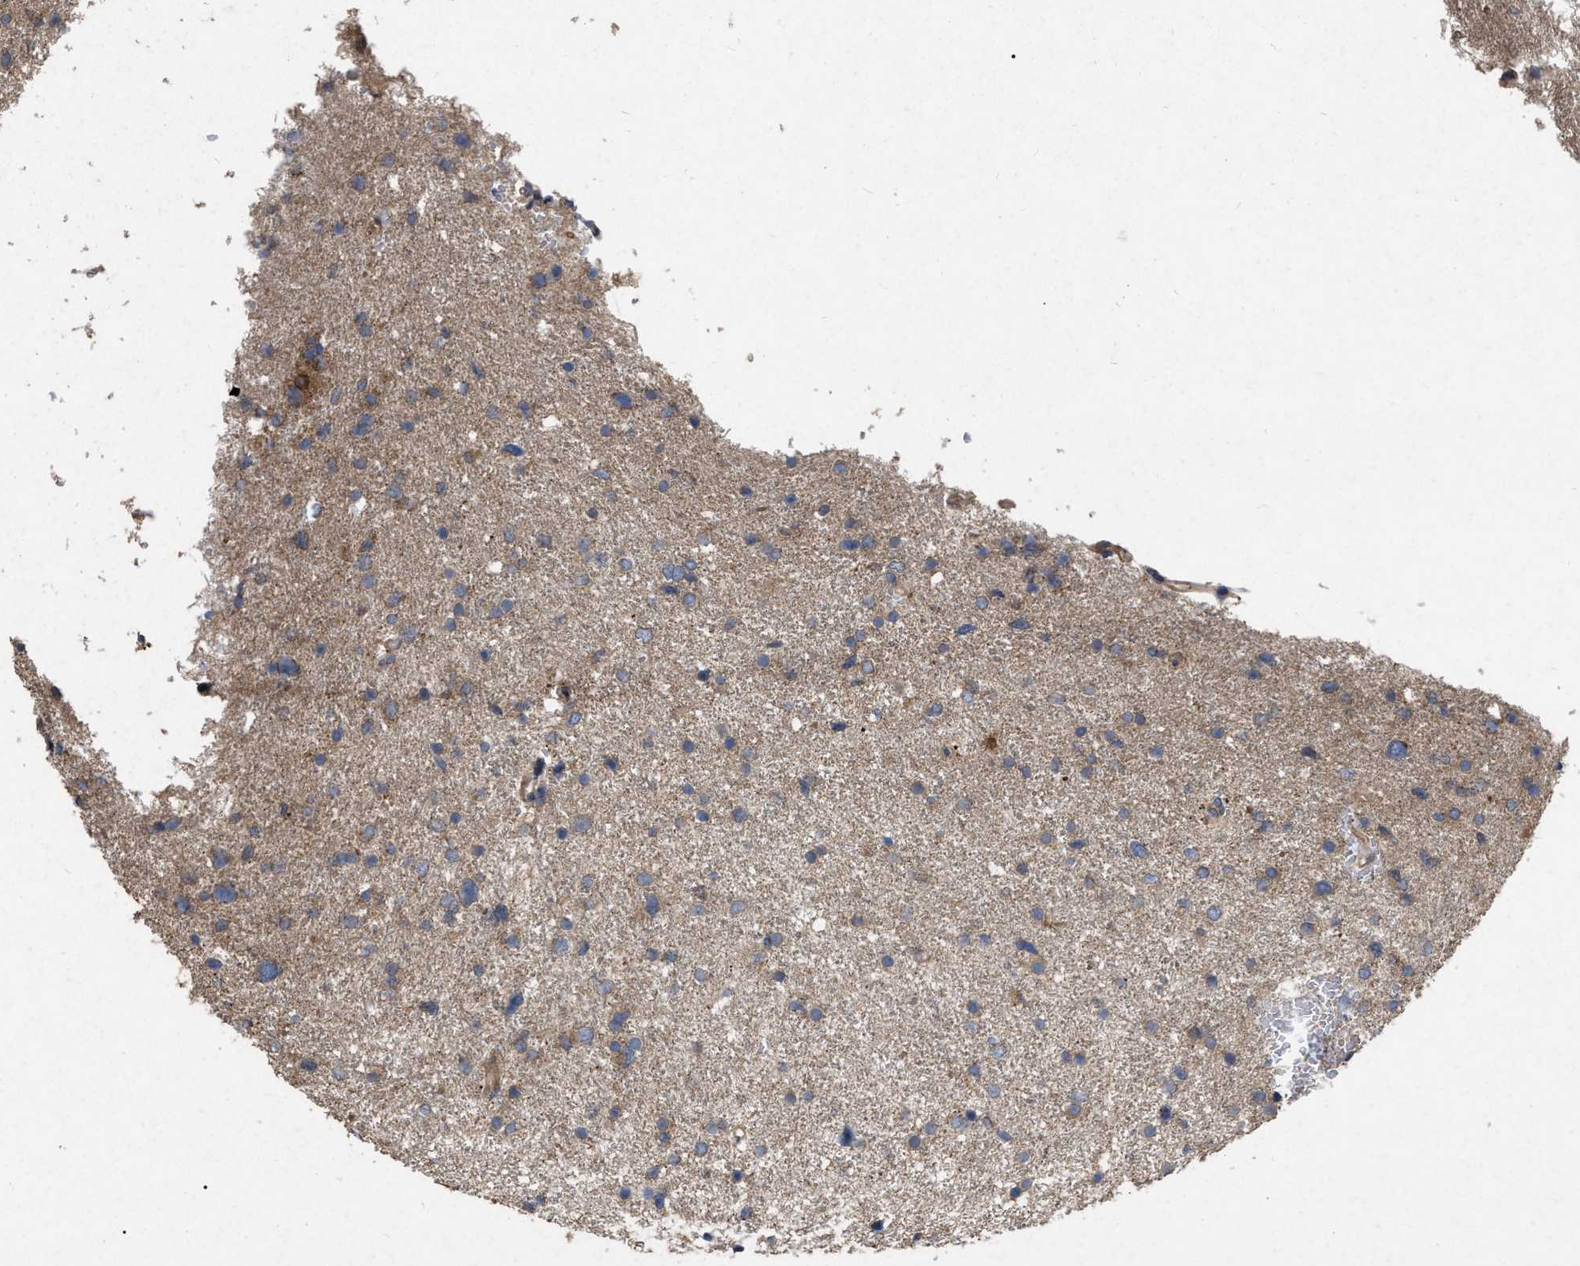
{"staining": {"intensity": "weak", "quantity": ">75%", "location": "cytoplasmic/membranous"}, "tissue": "glioma", "cell_type": "Tumor cells", "image_type": "cancer", "snomed": [{"axis": "morphology", "description": "Glioma, malignant, Low grade"}, {"axis": "topography", "description": "Brain"}], "caption": "IHC of glioma shows low levels of weak cytoplasmic/membranous staining in approximately >75% of tumor cells.", "gene": "CDKN2C", "patient": {"sex": "female", "age": 37}}